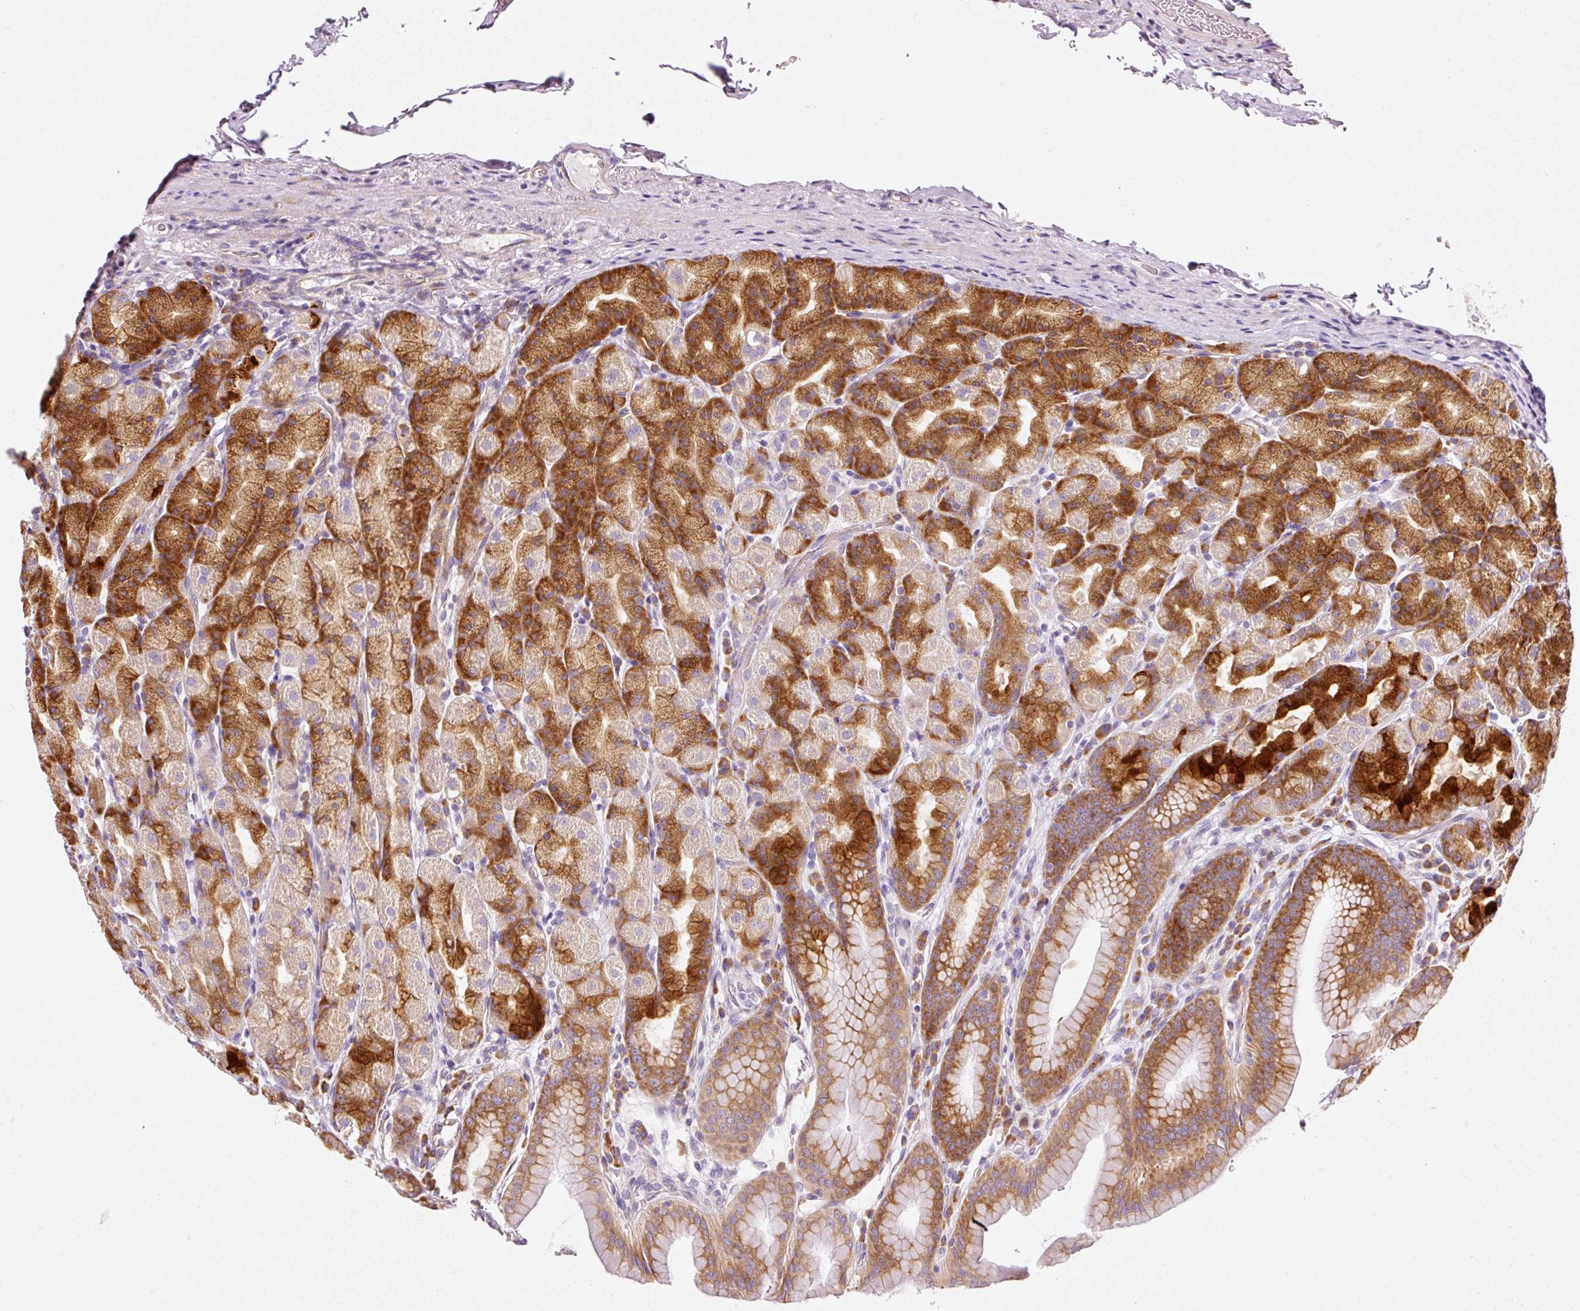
{"staining": {"intensity": "strong", "quantity": "25%-75%", "location": "cytoplasmic/membranous"}, "tissue": "stomach", "cell_type": "Glandular cells", "image_type": "normal", "snomed": [{"axis": "morphology", "description": "Normal tissue, NOS"}, {"axis": "topography", "description": "Stomach, upper"}, {"axis": "topography", "description": "Stomach"}], "caption": "The photomicrograph reveals staining of benign stomach, revealing strong cytoplasmic/membranous protein expression (brown color) within glandular cells. The staining is performed using DAB brown chromogen to label protein expression. The nuclei are counter-stained blue using hematoxylin.", "gene": "RPL10A", "patient": {"sex": "male", "age": 68}}